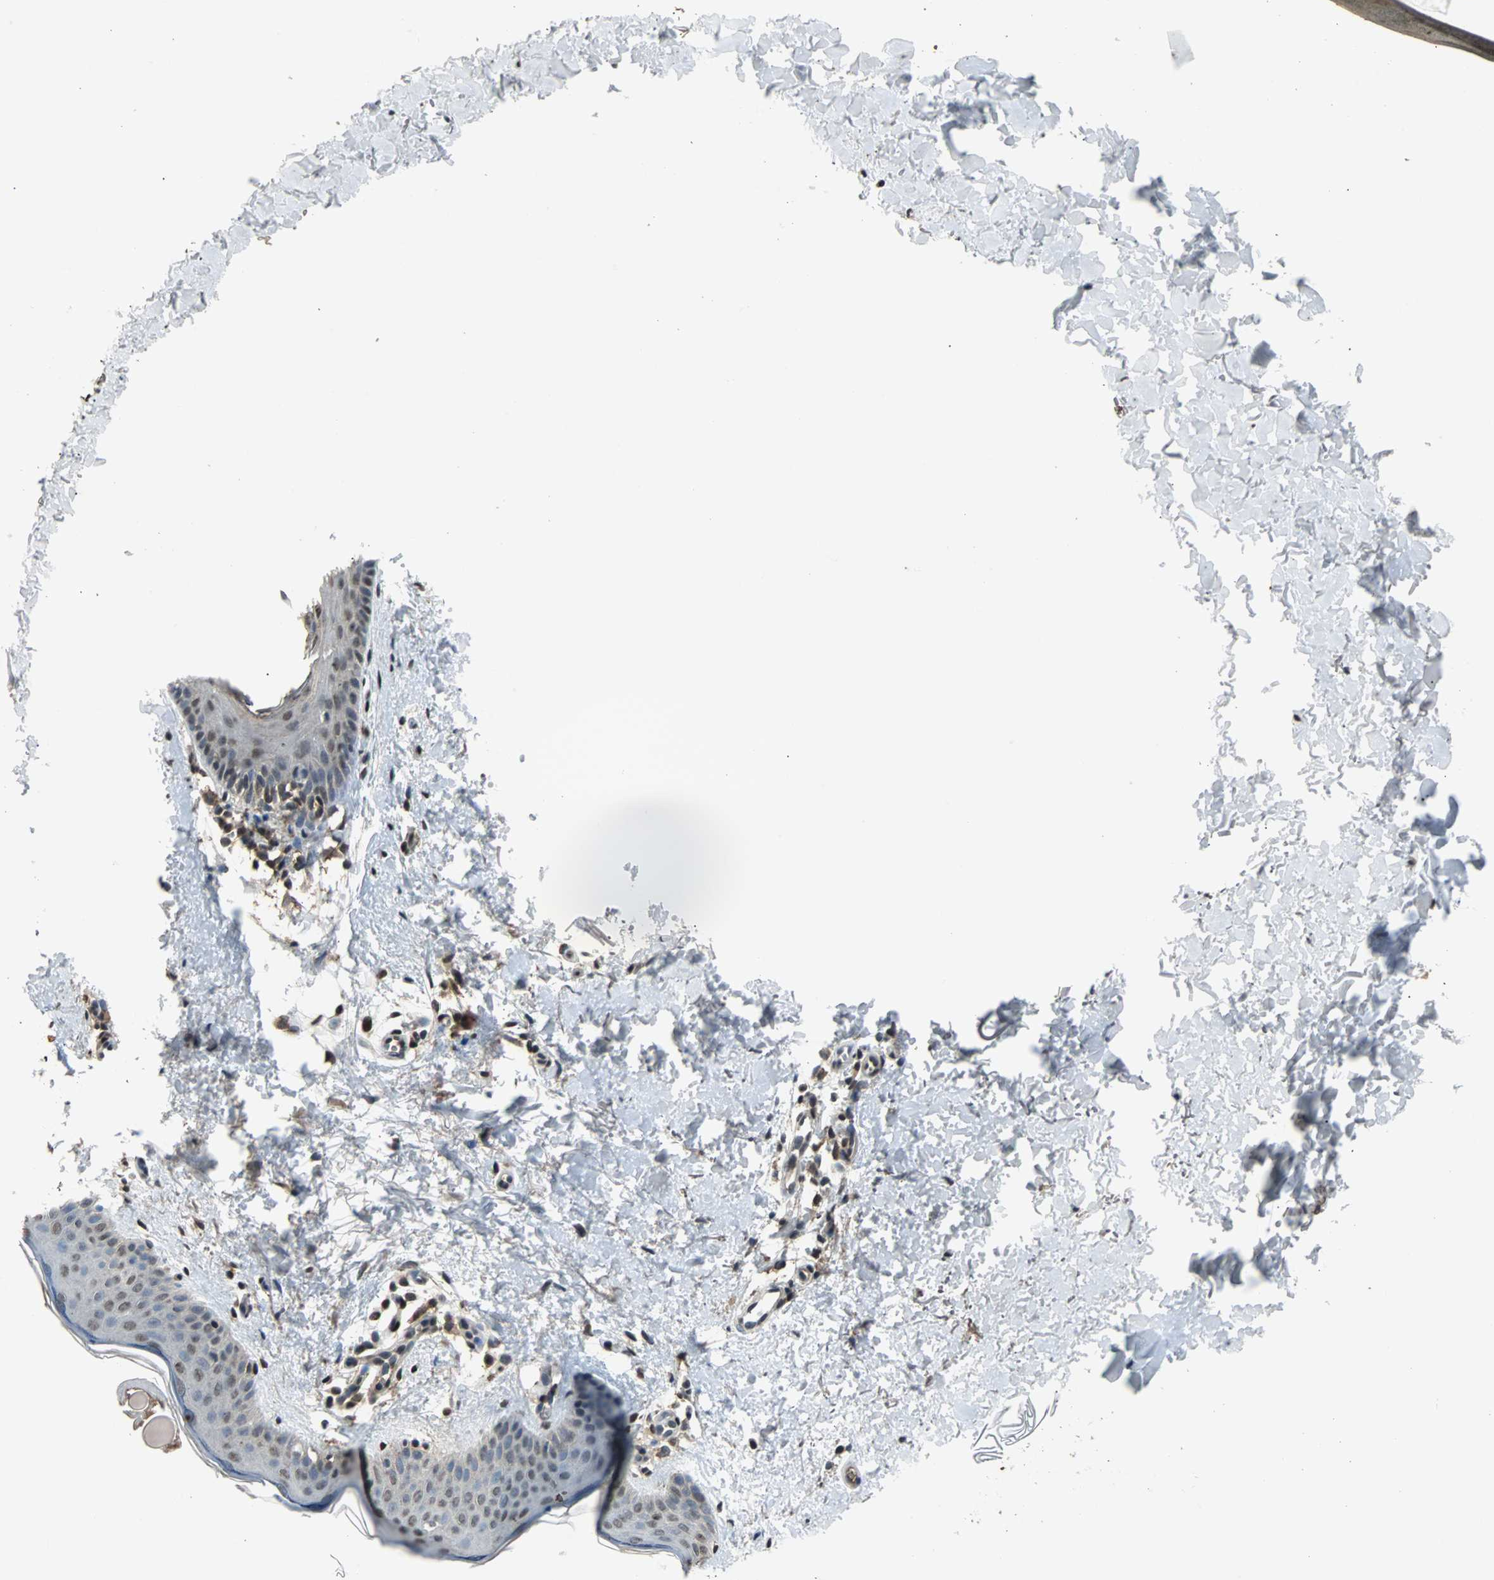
{"staining": {"intensity": "moderate", "quantity": ">75%", "location": "nuclear"}, "tissue": "skin", "cell_type": "Fibroblasts", "image_type": "normal", "snomed": [{"axis": "morphology", "description": "Normal tissue, NOS"}, {"axis": "topography", "description": "Skin"}], "caption": "Brown immunohistochemical staining in unremarkable skin exhibits moderate nuclear staining in about >75% of fibroblasts. (DAB IHC, brown staining for protein, blue staining for nuclei).", "gene": "PHC1", "patient": {"sex": "female", "age": 56}}